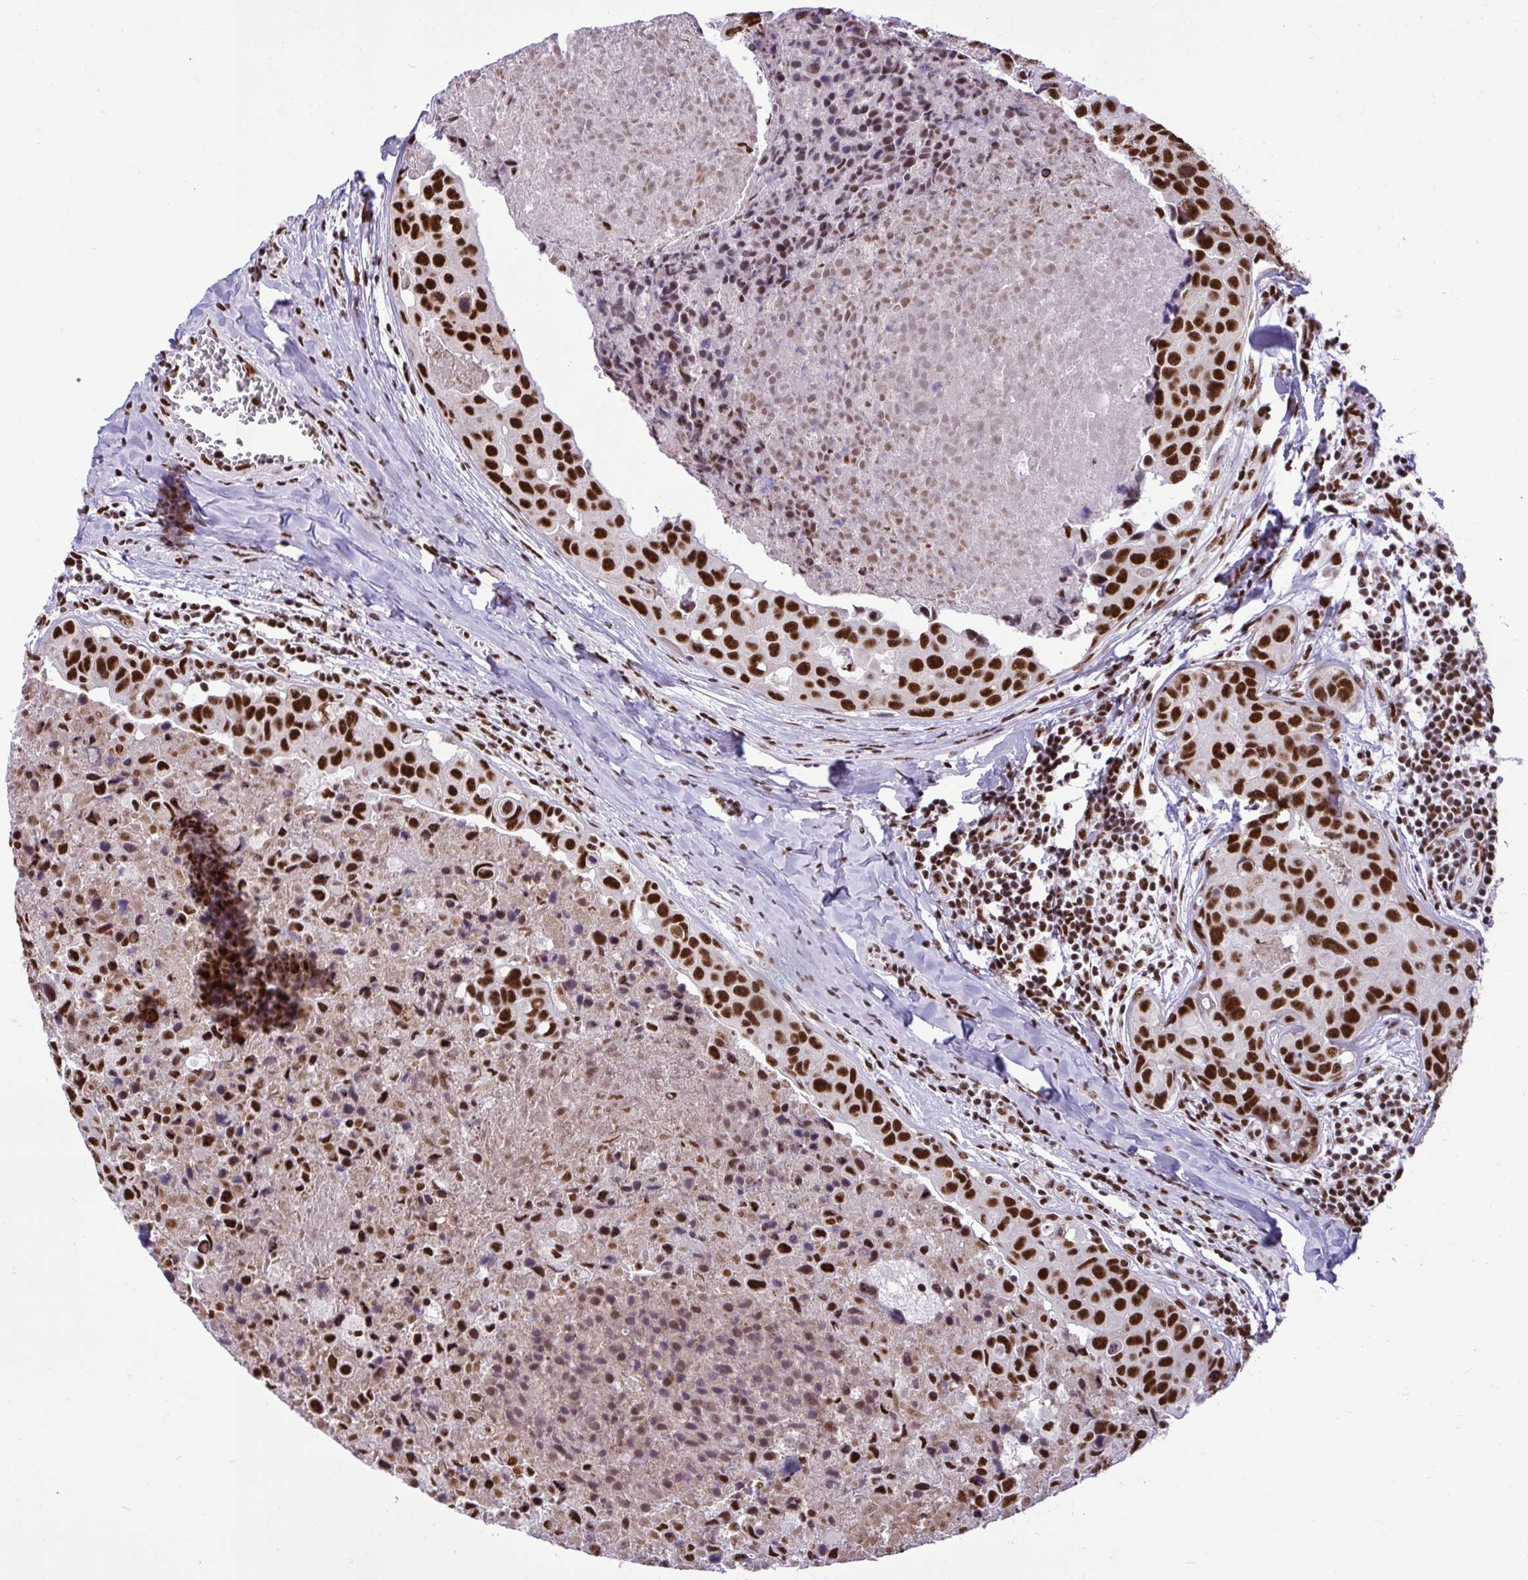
{"staining": {"intensity": "strong", "quantity": ">75%", "location": "nuclear"}, "tissue": "breast cancer", "cell_type": "Tumor cells", "image_type": "cancer", "snomed": [{"axis": "morphology", "description": "Duct carcinoma"}, {"axis": "topography", "description": "Breast"}], "caption": "Immunohistochemistry (IHC) micrograph of neoplastic tissue: breast cancer (infiltrating ductal carcinoma) stained using immunohistochemistry exhibits high levels of strong protein expression localized specifically in the nuclear of tumor cells, appearing as a nuclear brown color.", "gene": "PRPF19", "patient": {"sex": "female", "age": 24}}